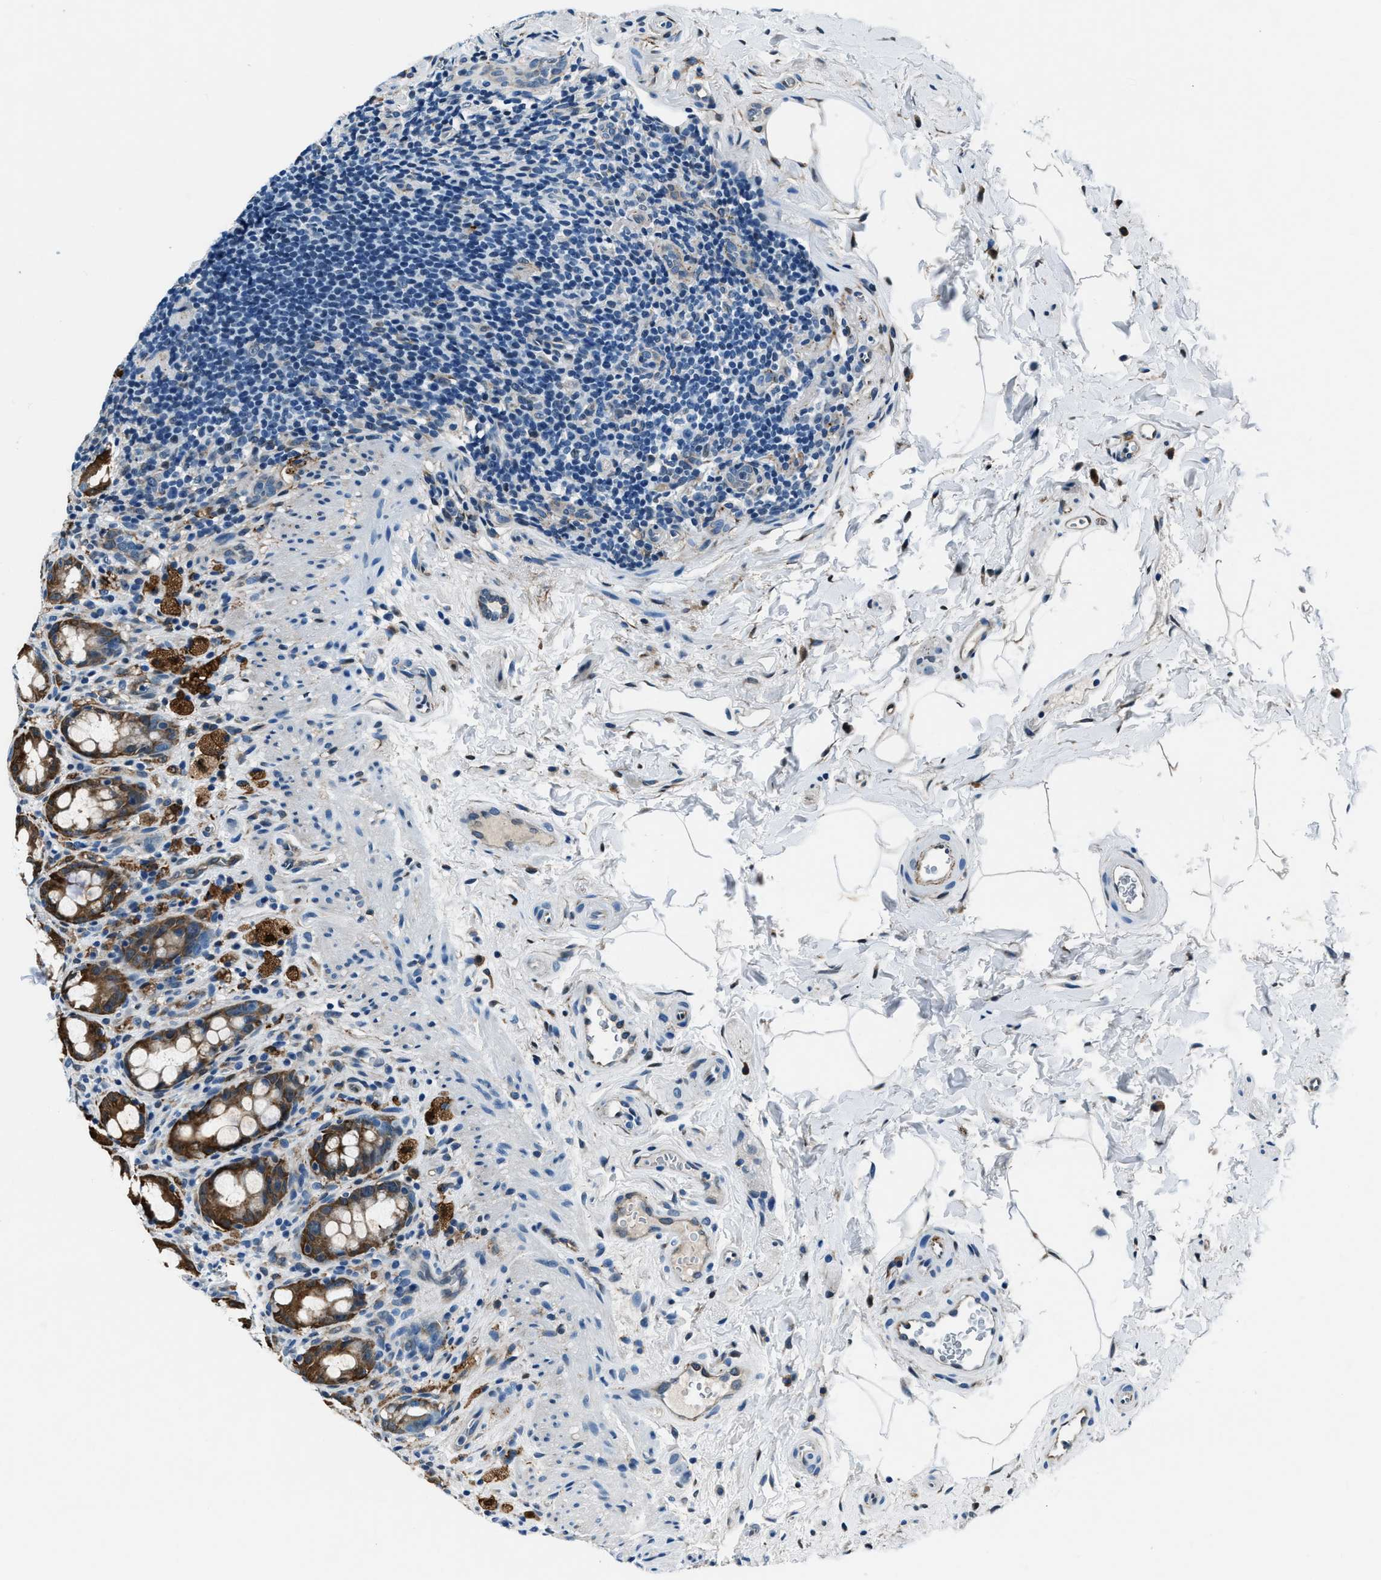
{"staining": {"intensity": "strong", "quantity": ">75%", "location": "cytoplasmic/membranous"}, "tissue": "rectum", "cell_type": "Glandular cells", "image_type": "normal", "snomed": [{"axis": "morphology", "description": "Normal tissue, NOS"}, {"axis": "topography", "description": "Rectum"}], "caption": "Glandular cells display high levels of strong cytoplasmic/membranous staining in about >75% of cells in benign human rectum.", "gene": "PTPDC1", "patient": {"sex": "male", "age": 44}}